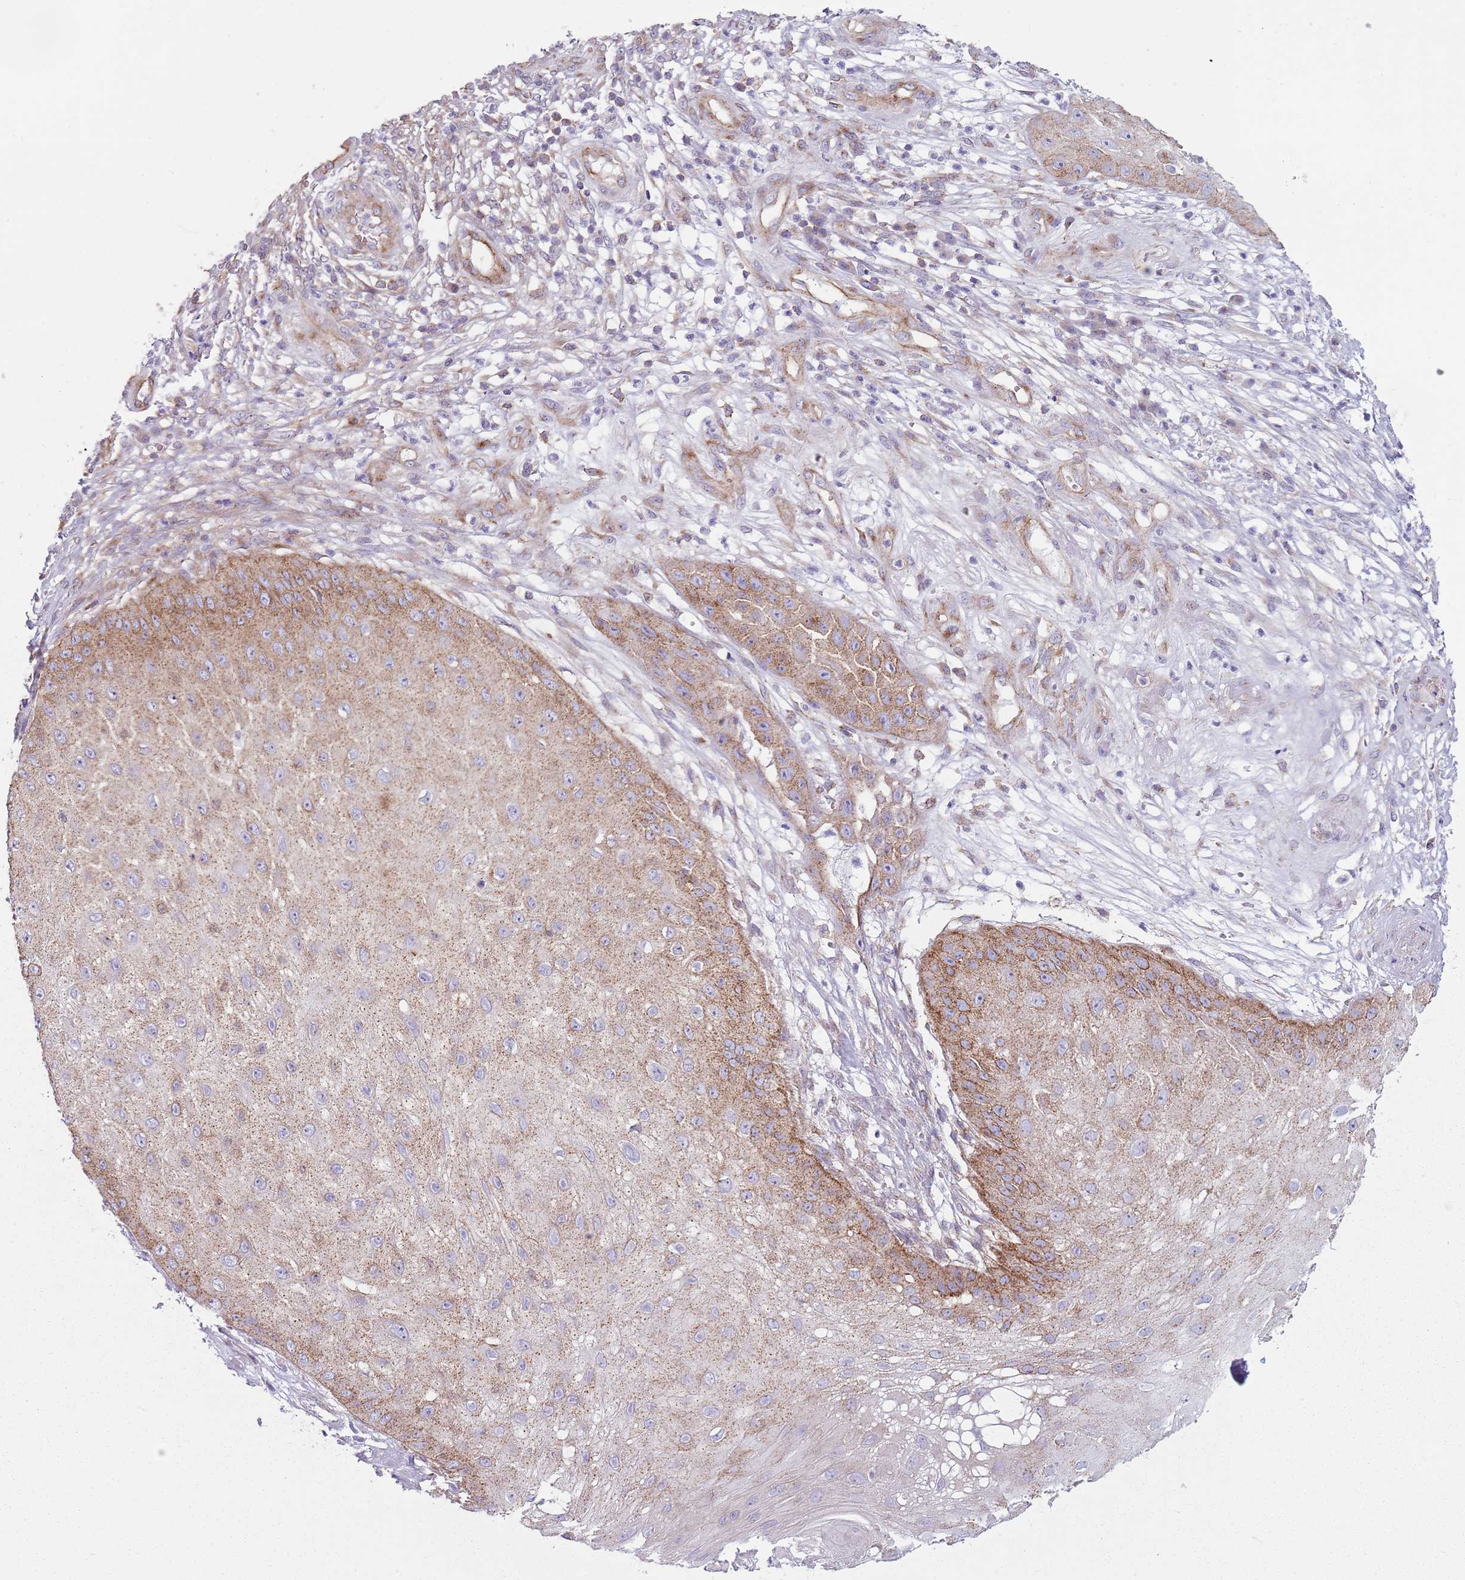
{"staining": {"intensity": "moderate", "quantity": "25%-75%", "location": "cytoplasmic/membranous"}, "tissue": "skin cancer", "cell_type": "Tumor cells", "image_type": "cancer", "snomed": [{"axis": "morphology", "description": "Squamous cell carcinoma, NOS"}, {"axis": "topography", "description": "Skin"}], "caption": "Immunohistochemistry image of neoplastic tissue: skin cancer stained using immunohistochemistry exhibits medium levels of moderate protein expression localized specifically in the cytoplasmic/membranous of tumor cells, appearing as a cytoplasmic/membranous brown color.", "gene": "SNX1", "patient": {"sex": "male", "age": 70}}